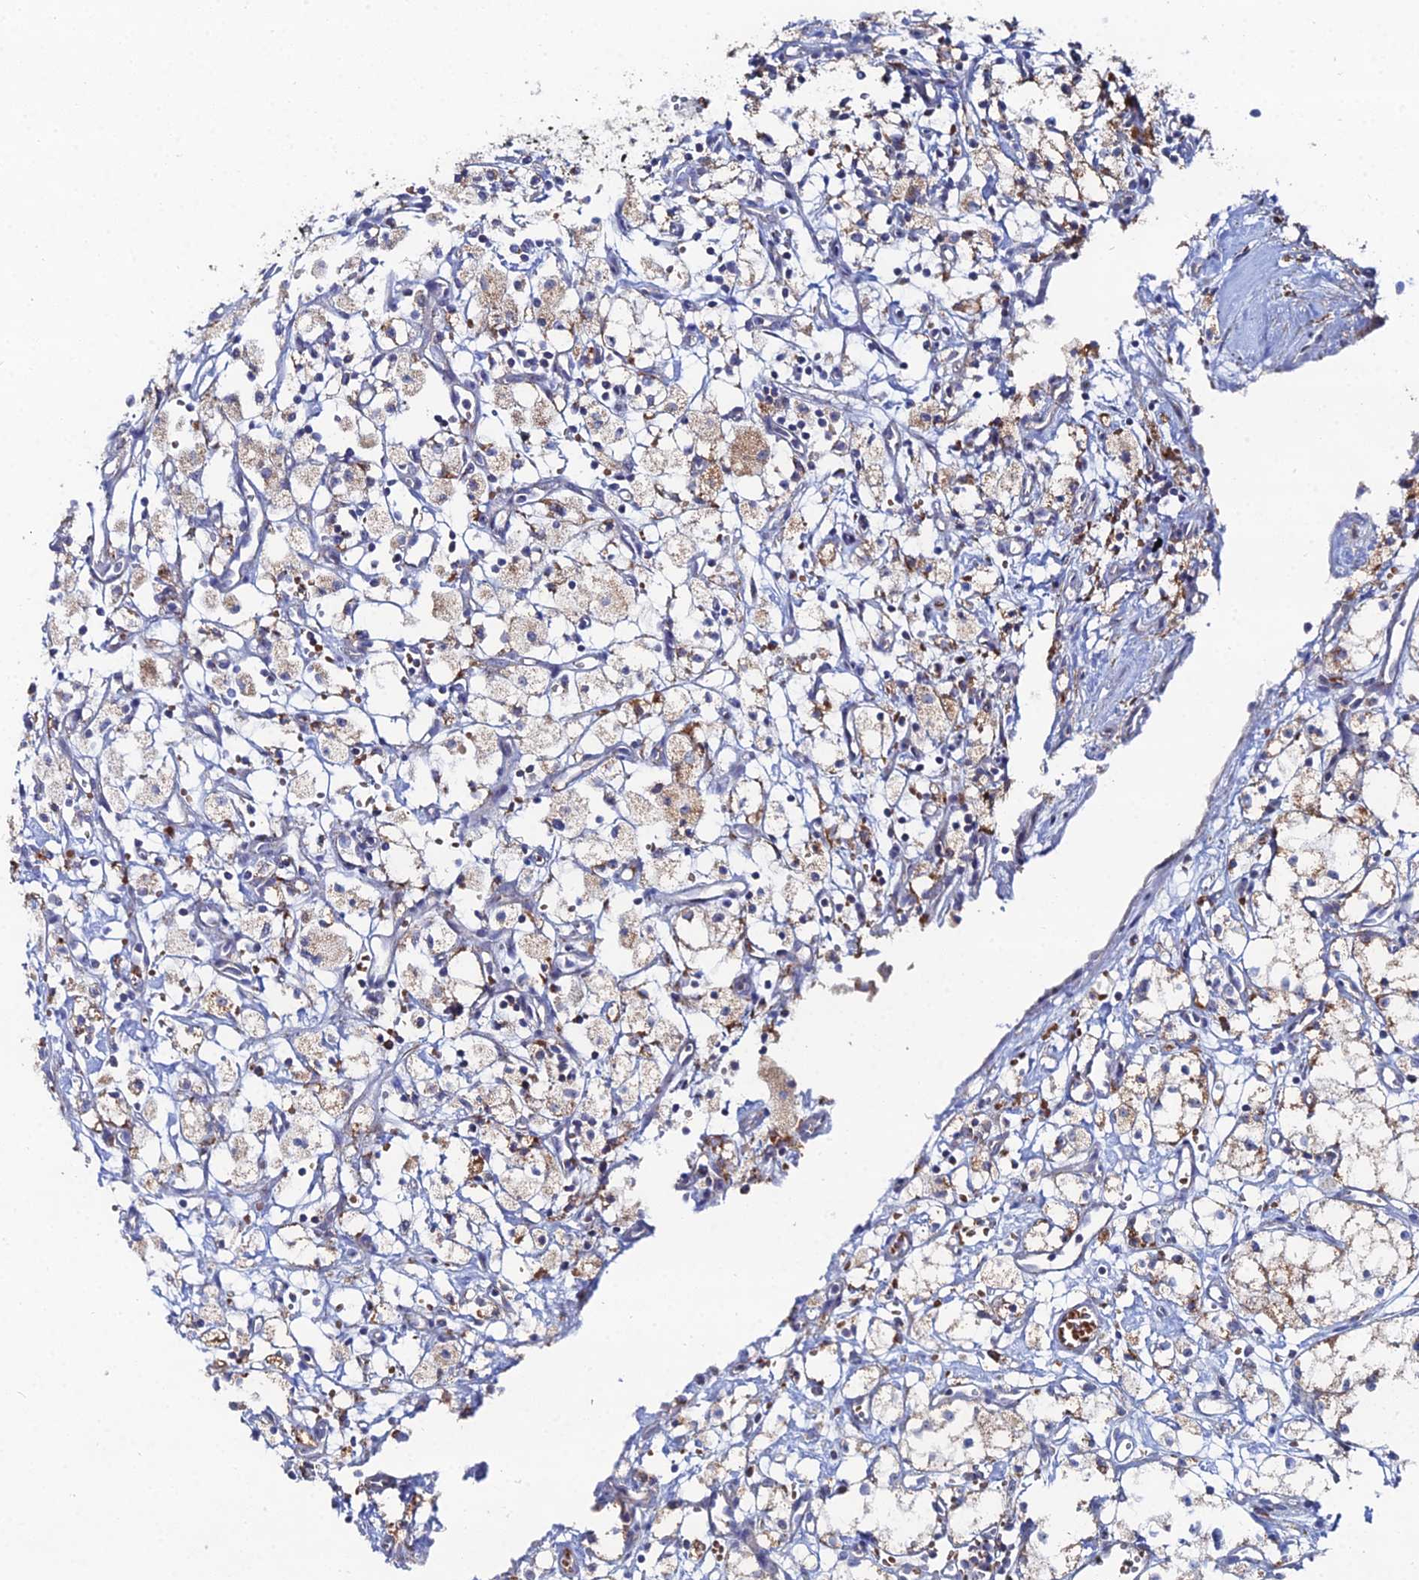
{"staining": {"intensity": "moderate", "quantity": "25%-75%", "location": "cytoplasmic/membranous"}, "tissue": "renal cancer", "cell_type": "Tumor cells", "image_type": "cancer", "snomed": [{"axis": "morphology", "description": "Adenocarcinoma, NOS"}, {"axis": "topography", "description": "Kidney"}], "caption": "Tumor cells show medium levels of moderate cytoplasmic/membranous positivity in approximately 25%-75% of cells in renal cancer (adenocarcinoma).", "gene": "MPC1", "patient": {"sex": "male", "age": 59}}